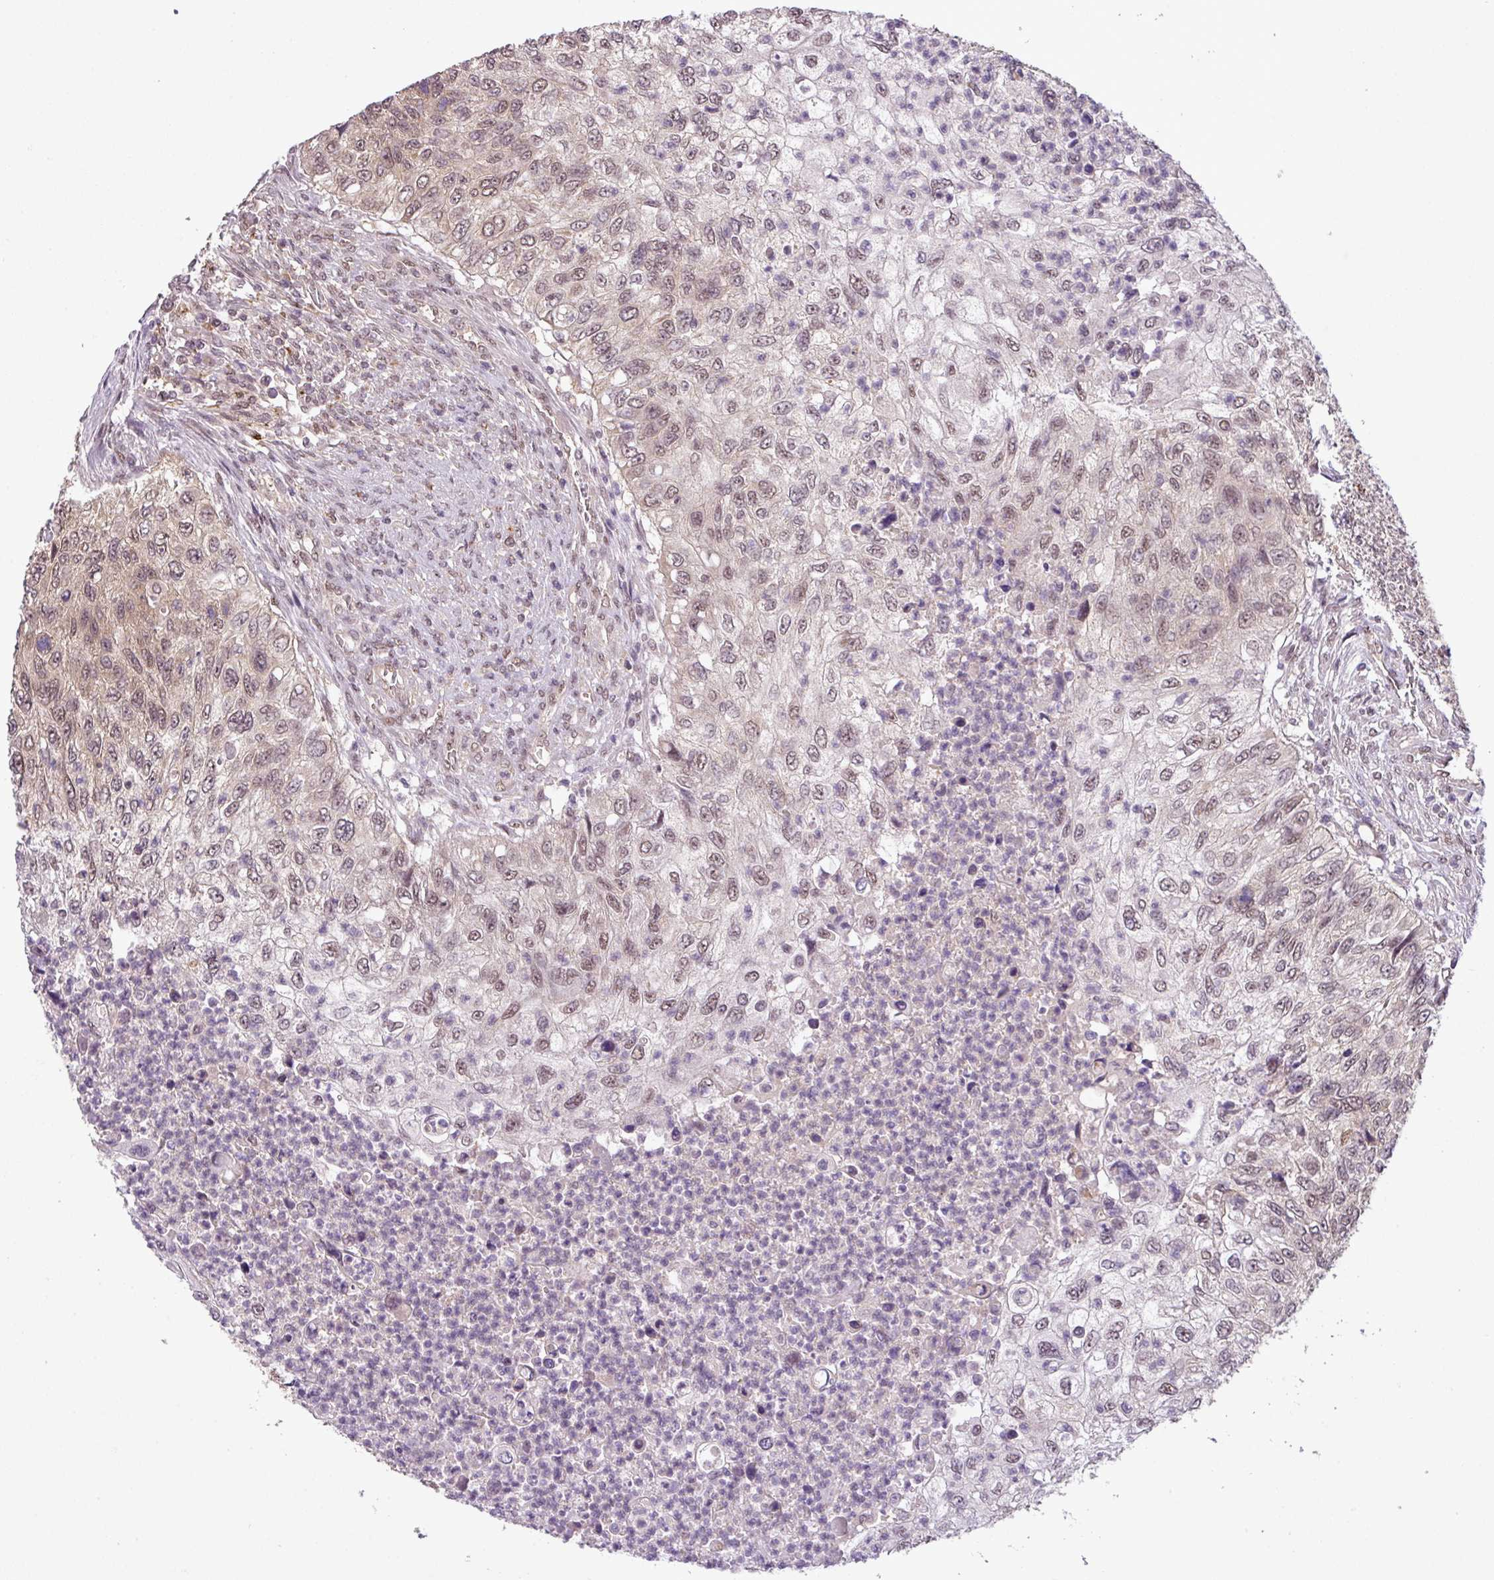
{"staining": {"intensity": "weak", "quantity": ">75%", "location": "nuclear"}, "tissue": "urothelial cancer", "cell_type": "Tumor cells", "image_type": "cancer", "snomed": [{"axis": "morphology", "description": "Urothelial carcinoma, High grade"}, {"axis": "topography", "description": "Urinary bladder"}], "caption": "Urothelial carcinoma (high-grade) tissue displays weak nuclear staining in approximately >75% of tumor cells, visualized by immunohistochemistry. (Stains: DAB (3,3'-diaminobenzidine) in brown, nuclei in blue, Microscopy: brightfield microscopy at high magnification).", "gene": "MFHAS1", "patient": {"sex": "female", "age": 60}}